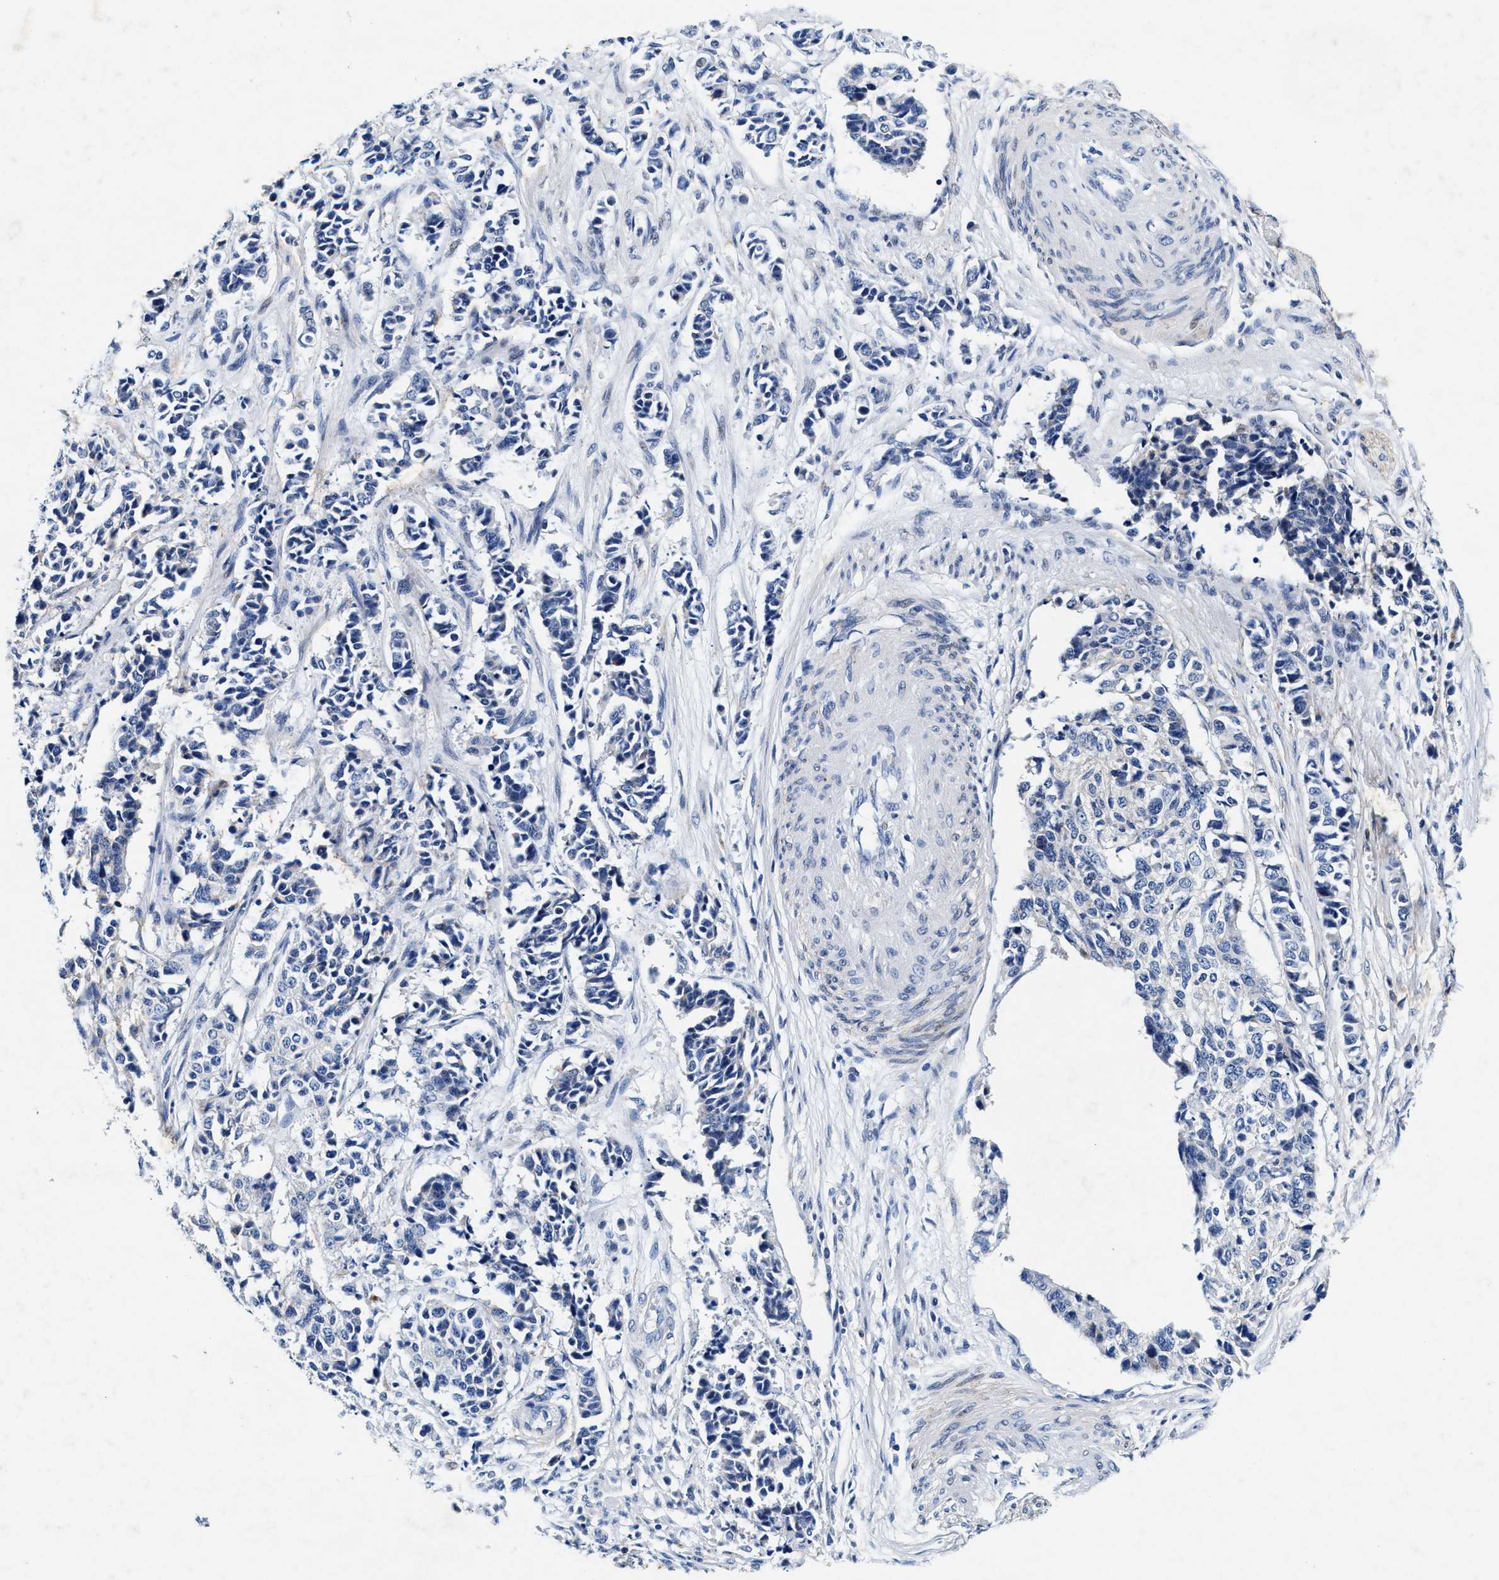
{"staining": {"intensity": "negative", "quantity": "none", "location": "none"}, "tissue": "cervical cancer", "cell_type": "Tumor cells", "image_type": "cancer", "snomed": [{"axis": "morphology", "description": "Normal tissue, NOS"}, {"axis": "morphology", "description": "Squamous cell carcinoma, NOS"}, {"axis": "topography", "description": "Cervix"}], "caption": "Human cervical cancer stained for a protein using immunohistochemistry exhibits no staining in tumor cells.", "gene": "SLC8A1", "patient": {"sex": "female", "age": 35}}